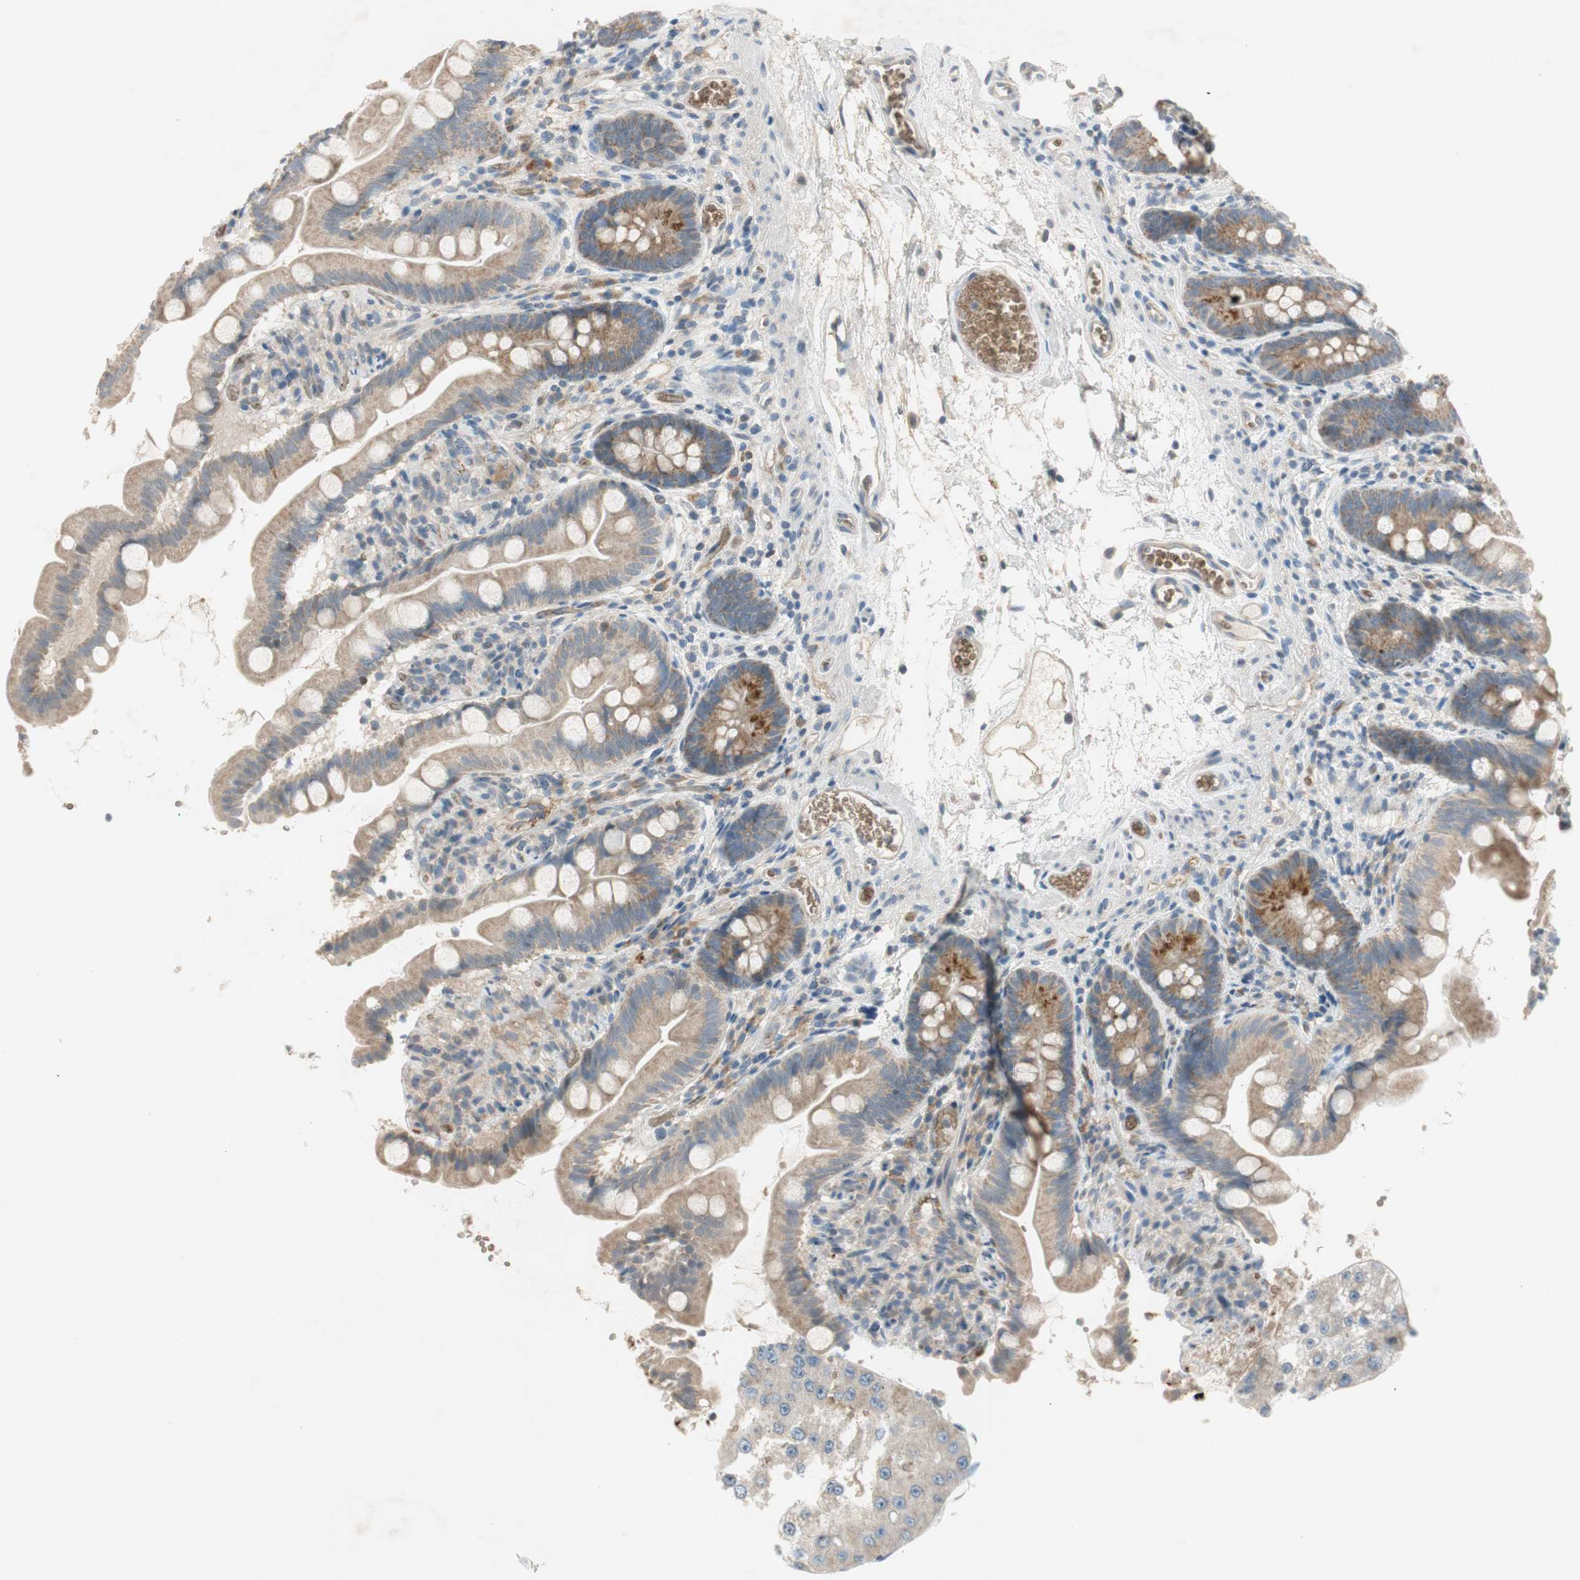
{"staining": {"intensity": "moderate", "quantity": "25%-75%", "location": "cytoplasmic/membranous"}, "tissue": "small intestine", "cell_type": "Glandular cells", "image_type": "normal", "snomed": [{"axis": "morphology", "description": "Normal tissue, NOS"}, {"axis": "topography", "description": "Small intestine"}], "caption": "This micrograph shows immunohistochemistry (IHC) staining of normal small intestine, with medium moderate cytoplasmic/membranous expression in approximately 25%-75% of glandular cells.", "gene": "GYPC", "patient": {"sex": "female", "age": 56}}